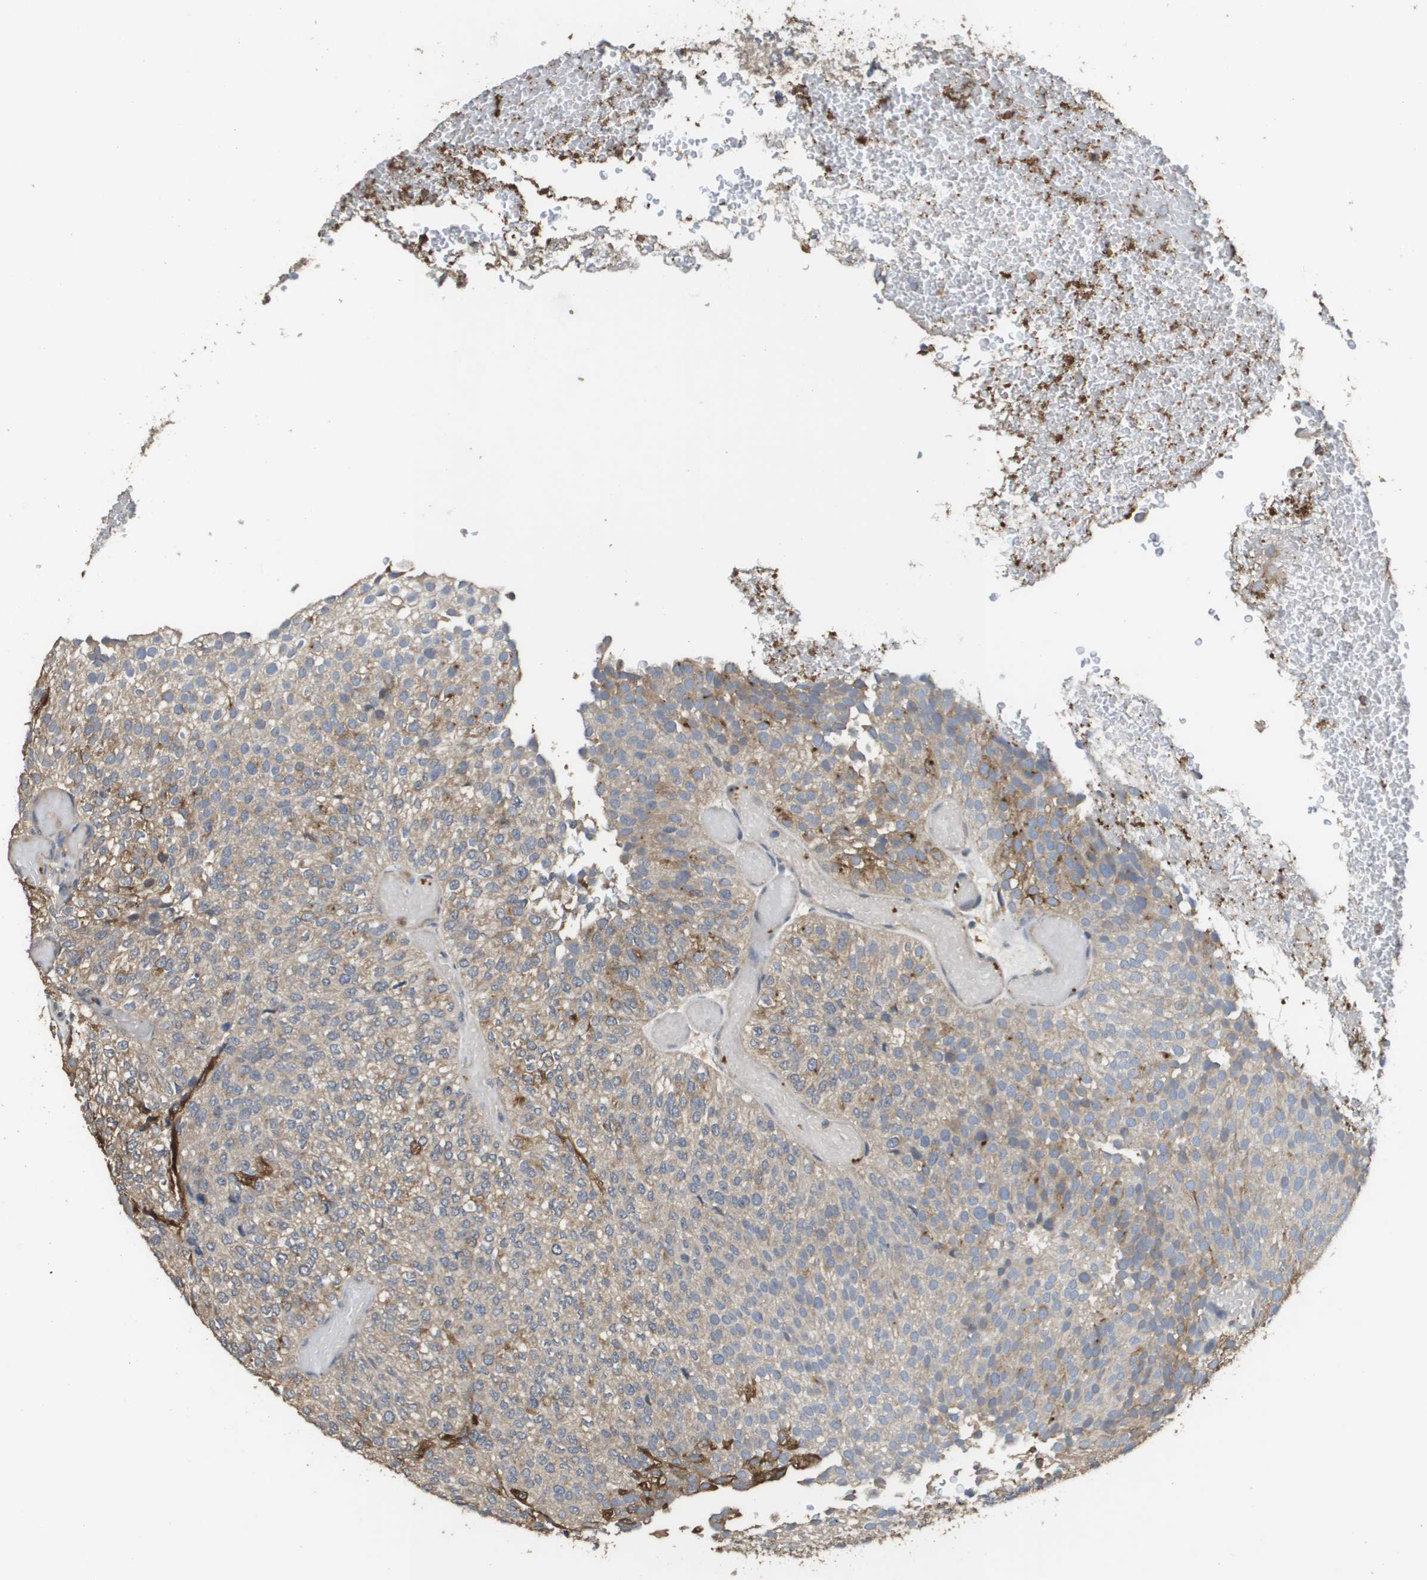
{"staining": {"intensity": "weak", "quantity": ">75%", "location": "cytoplasmic/membranous"}, "tissue": "urothelial cancer", "cell_type": "Tumor cells", "image_type": "cancer", "snomed": [{"axis": "morphology", "description": "Urothelial carcinoma, Low grade"}, {"axis": "topography", "description": "Urinary bladder"}], "caption": "Immunohistochemistry (IHC) (DAB (3,3'-diaminobenzidine)) staining of human urothelial cancer demonstrates weak cytoplasmic/membranous protein positivity in about >75% of tumor cells.", "gene": "RAB27B", "patient": {"sex": "male", "age": 78}}